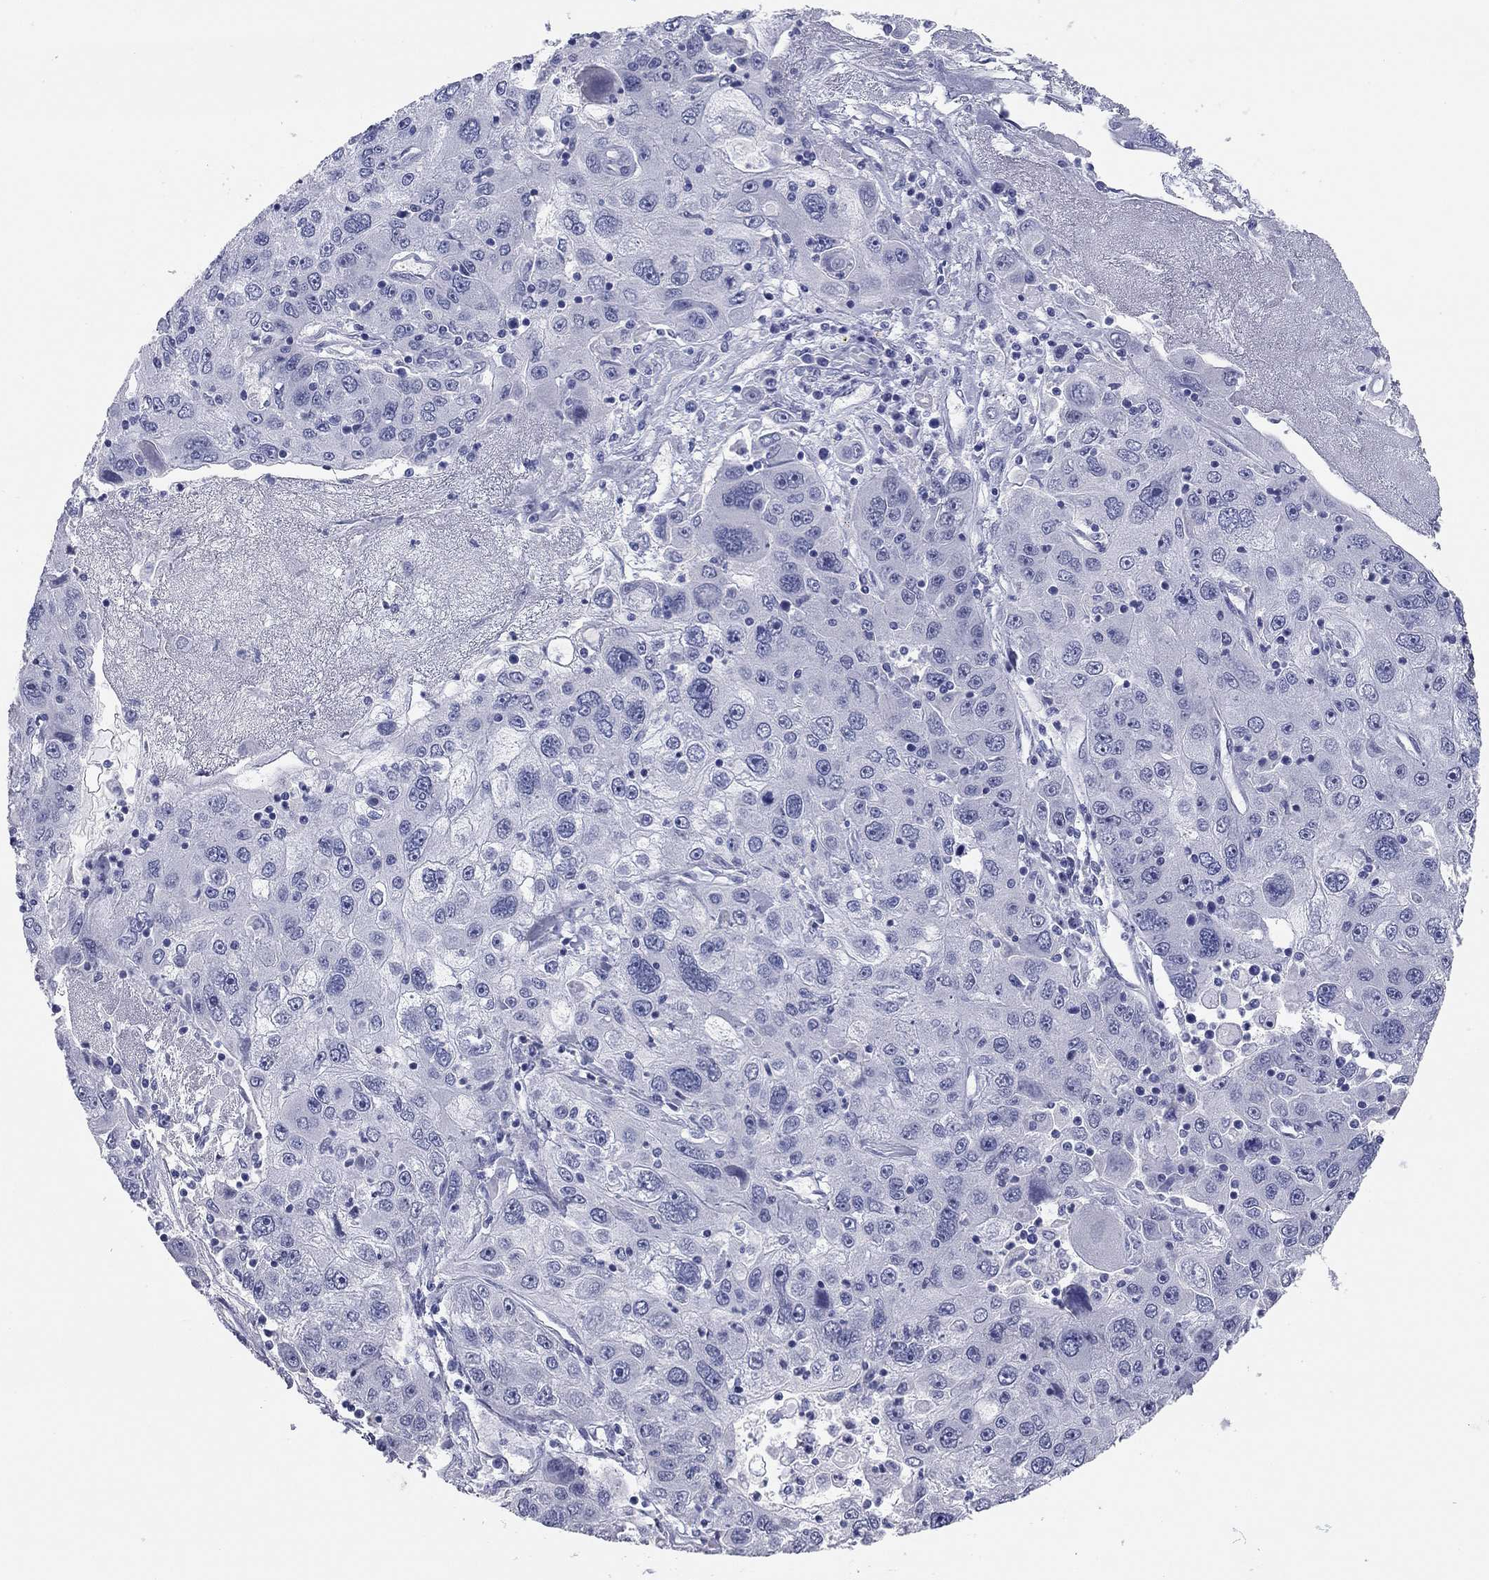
{"staining": {"intensity": "negative", "quantity": "none", "location": "none"}, "tissue": "stomach cancer", "cell_type": "Tumor cells", "image_type": "cancer", "snomed": [{"axis": "morphology", "description": "Adenocarcinoma, NOS"}, {"axis": "topography", "description": "Stomach"}], "caption": "Histopathology image shows no protein positivity in tumor cells of stomach cancer tissue.", "gene": "TMEM221", "patient": {"sex": "male", "age": 56}}